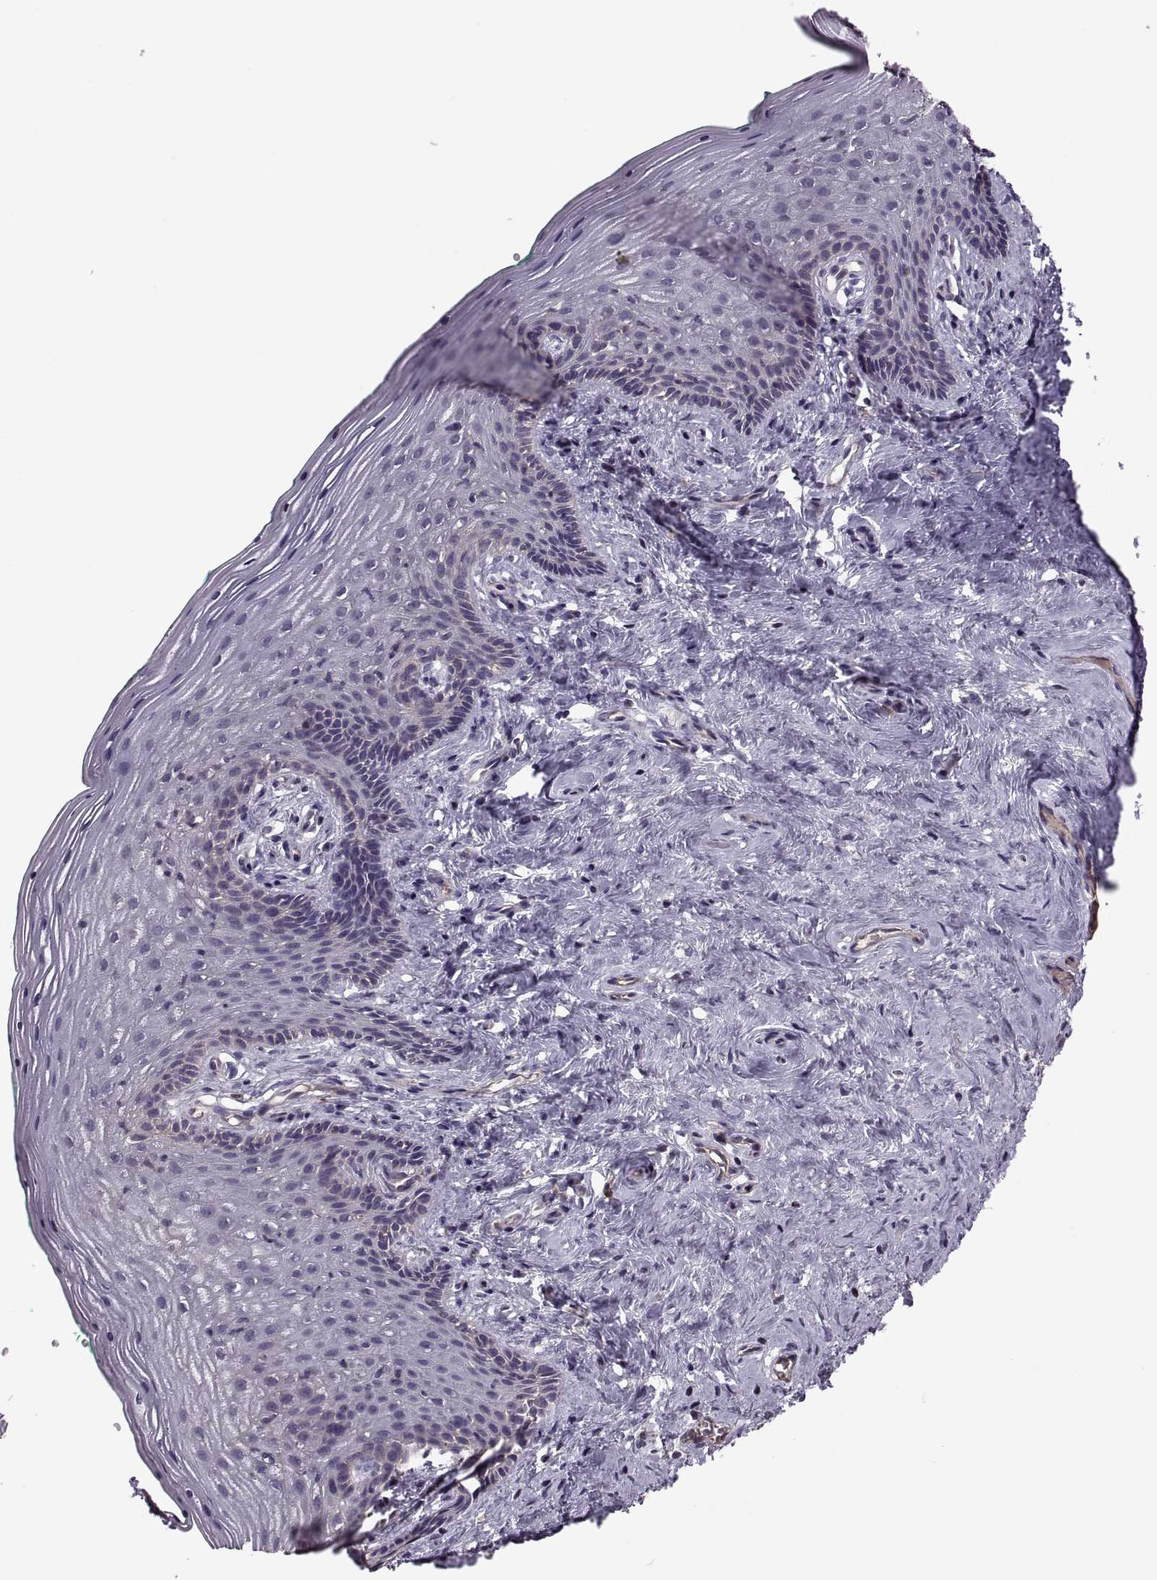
{"staining": {"intensity": "negative", "quantity": "none", "location": "none"}, "tissue": "vagina", "cell_type": "Squamous epithelial cells", "image_type": "normal", "snomed": [{"axis": "morphology", "description": "Normal tissue, NOS"}, {"axis": "topography", "description": "Vagina"}], "caption": "This is an immunohistochemistry histopathology image of unremarkable human vagina. There is no expression in squamous epithelial cells.", "gene": "SLC2A14", "patient": {"sex": "female", "age": 45}}